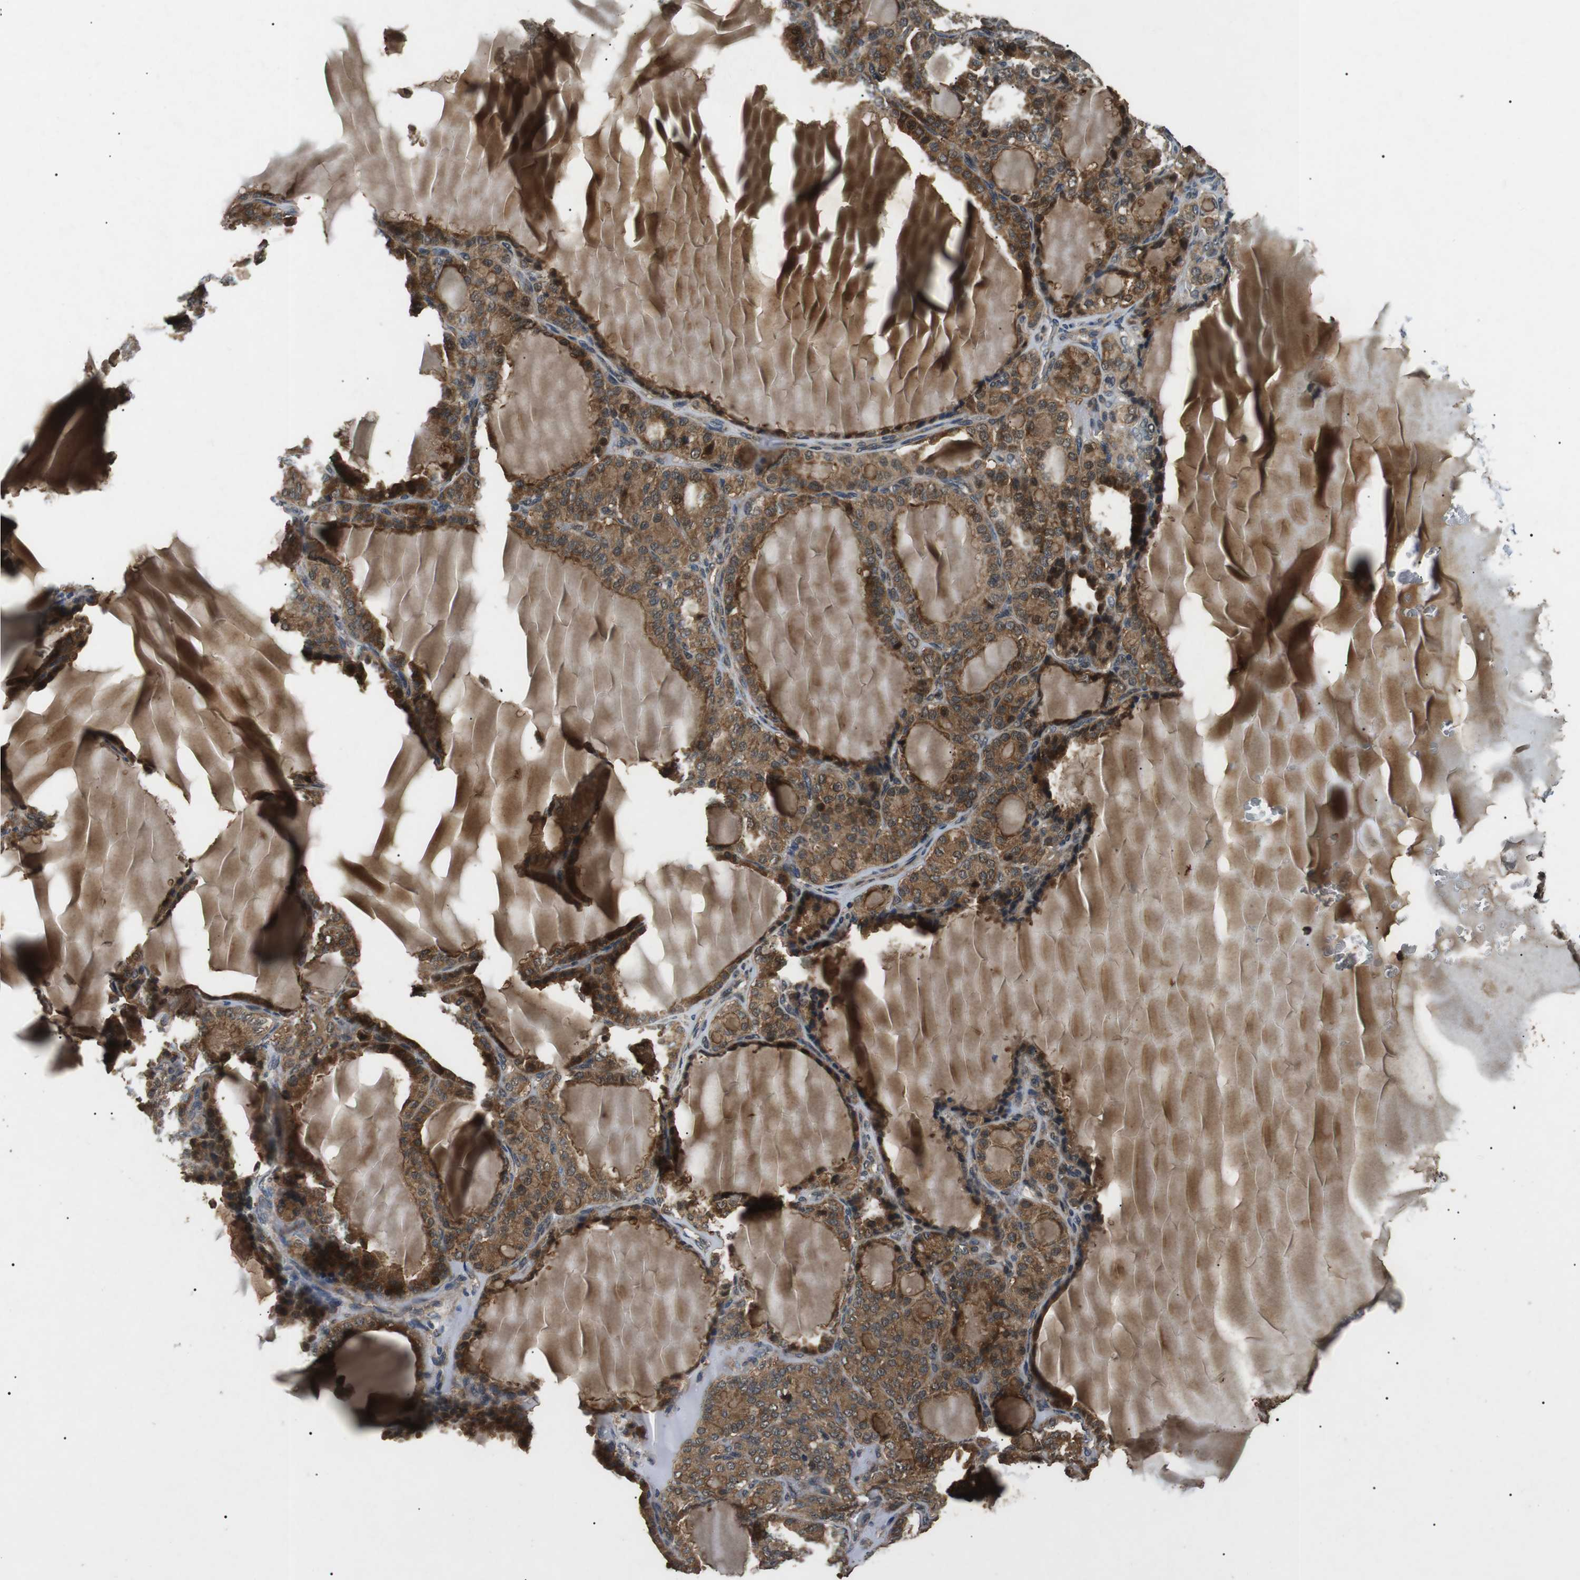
{"staining": {"intensity": "strong", "quantity": ">75%", "location": "cytoplasmic/membranous"}, "tissue": "thyroid gland", "cell_type": "Glandular cells", "image_type": "normal", "snomed": [{"axis": "morphology", "description": "Normal tissue, NOS"}, {"axis": "topography", "description": "Thyroid gland"}], "caption": "Thyroid gland stained with DAB (3,3'-diaminobenzidine) IHC shows high levels of strong cytoplasmic/membranous expression in about >75% of glandular cells.", "gene": "TBC1D15", "patient": {"sex": "female", "age": 28}}